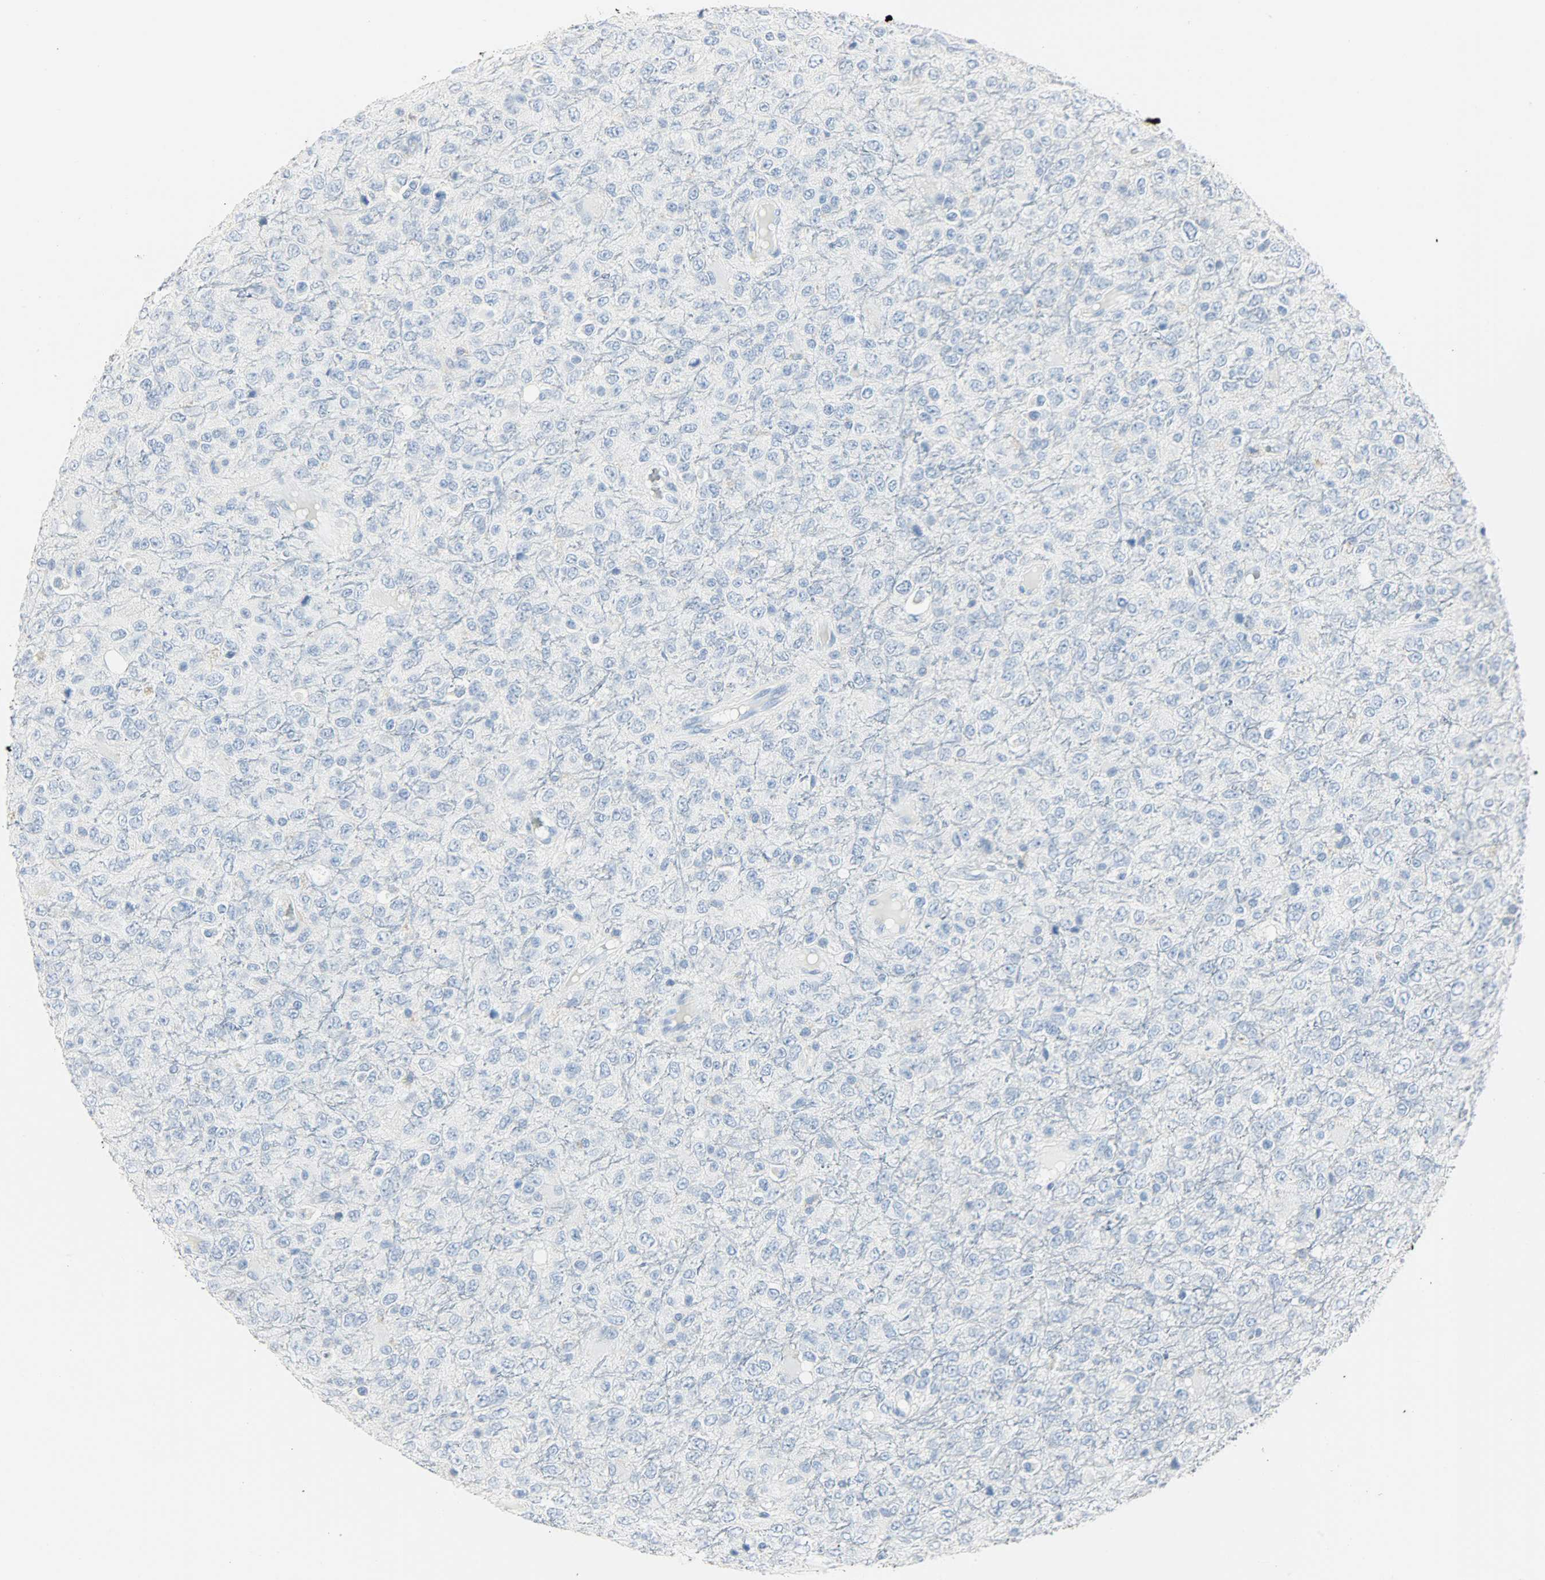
{"staining": {"intensity": "negative", "quantity": "none", "location": "none"}, "tissue": "glioma", "cell_type": "Tumor cells", "image_type": "cancer", "snomed": [{"axis": "morphology", "description": "Glioma, malignant, High grade"}, {"axis": "topography", "description": "pancreas cauda"}], "caption": "An IHC image of malignant glioma (high-grade) is shown. There is no staining in tumor cells of malignant glioma (high-grade). (DAB (3,3'-diaminobenzidine) immunohistochemistry (IHC) with hematoxylin counter stain).", "gene": "PTPN6", "patient": {"sex": "male", "age": 60}}